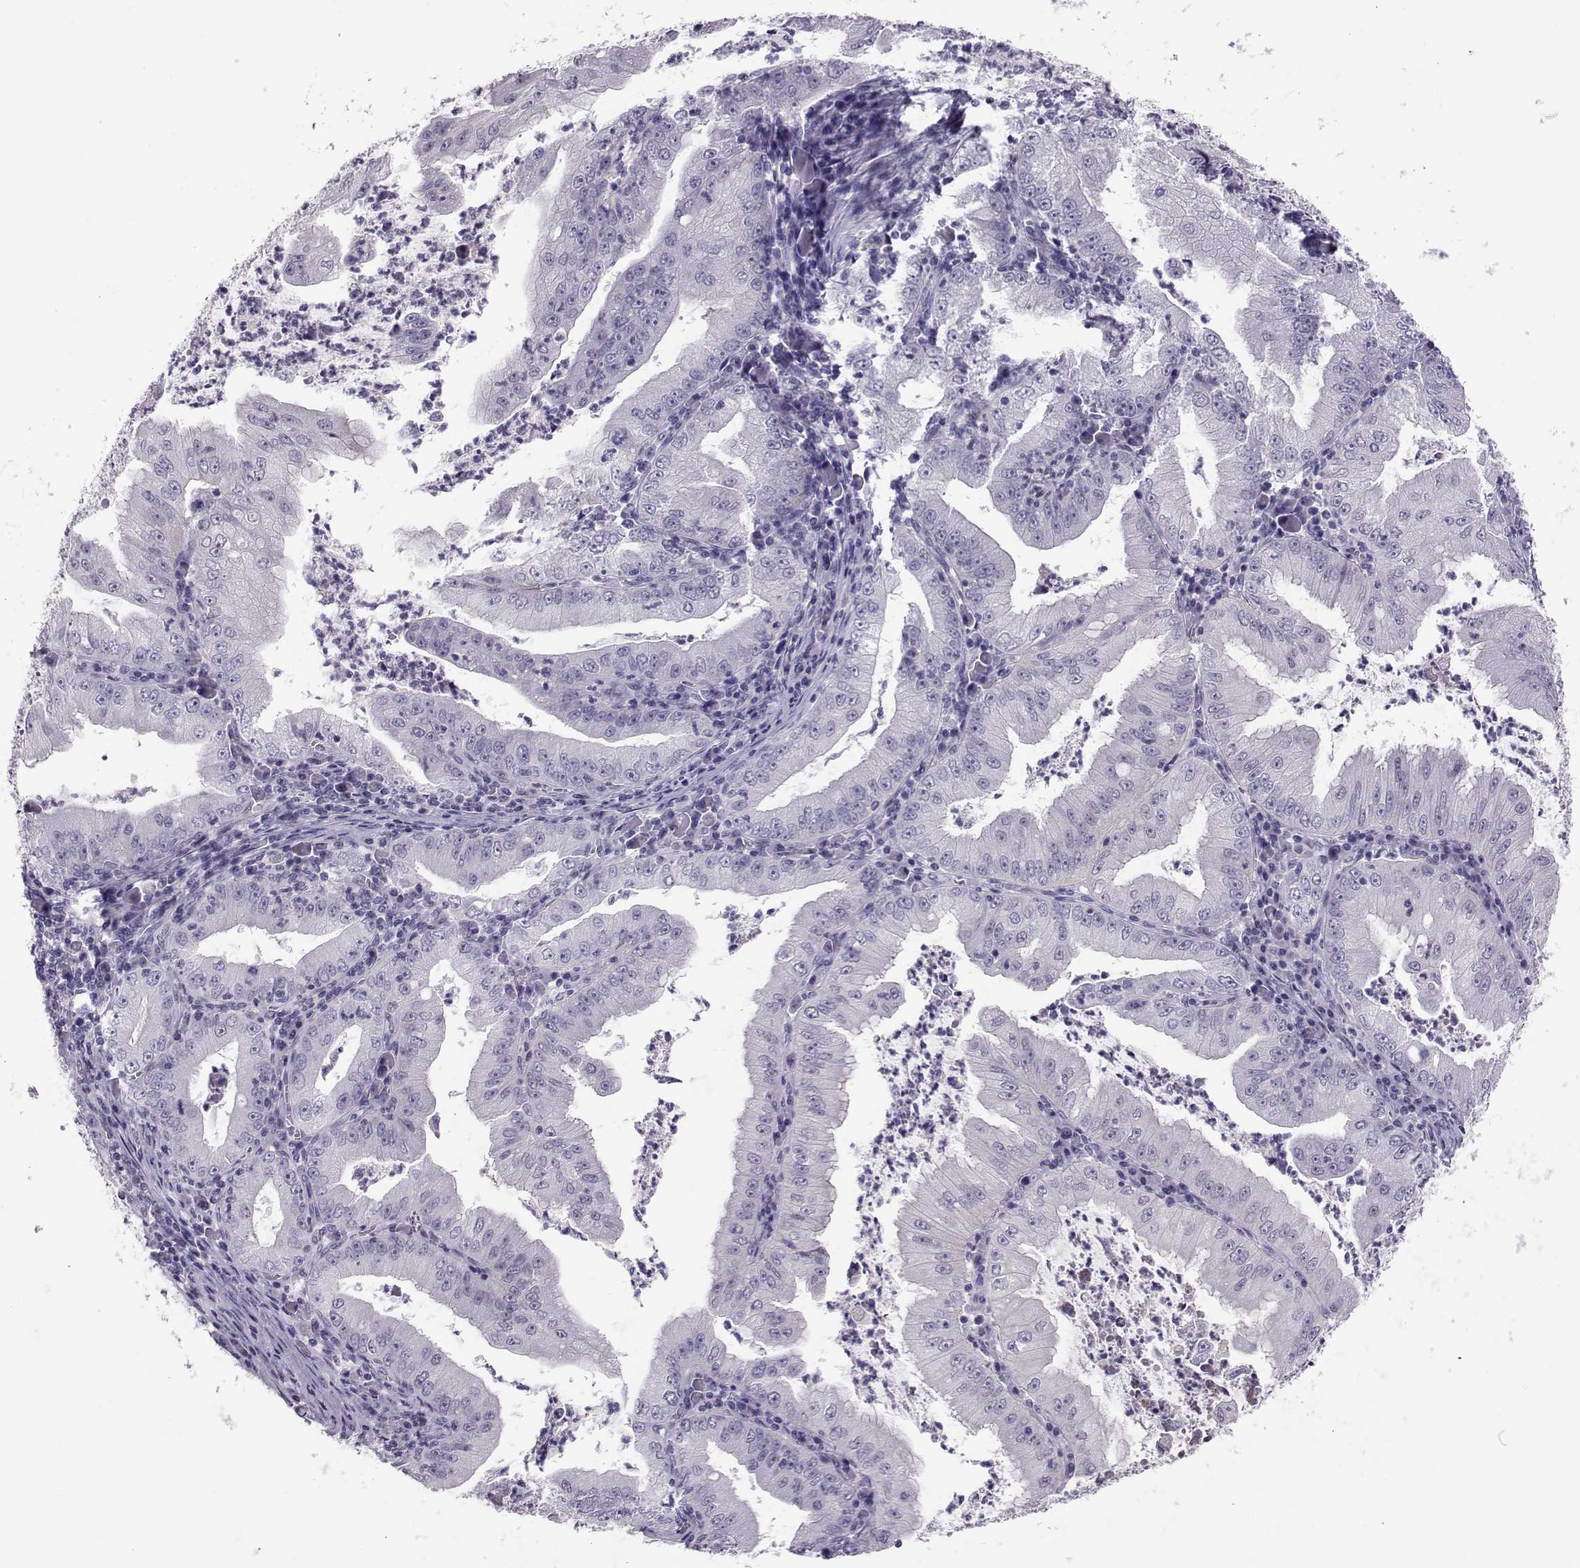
{"staining": {"intensity": "negative", "quantity": "none", "location": "none"}, "tissue": "stomach cancer", "cell_type": "Tumor cells", "image_type": "cancer", "snomed": [{"axis": "morphology", "description": "Adenocarcinoma, NOS"}, {"axis": "topography", "description": "Stomach"}], "caption": "There is no significant expression in tumor cells of stomach cancer (adenocarcinoma).", "gene": "DNAAF1", "patient": {"sex": "male", "age": 76}}